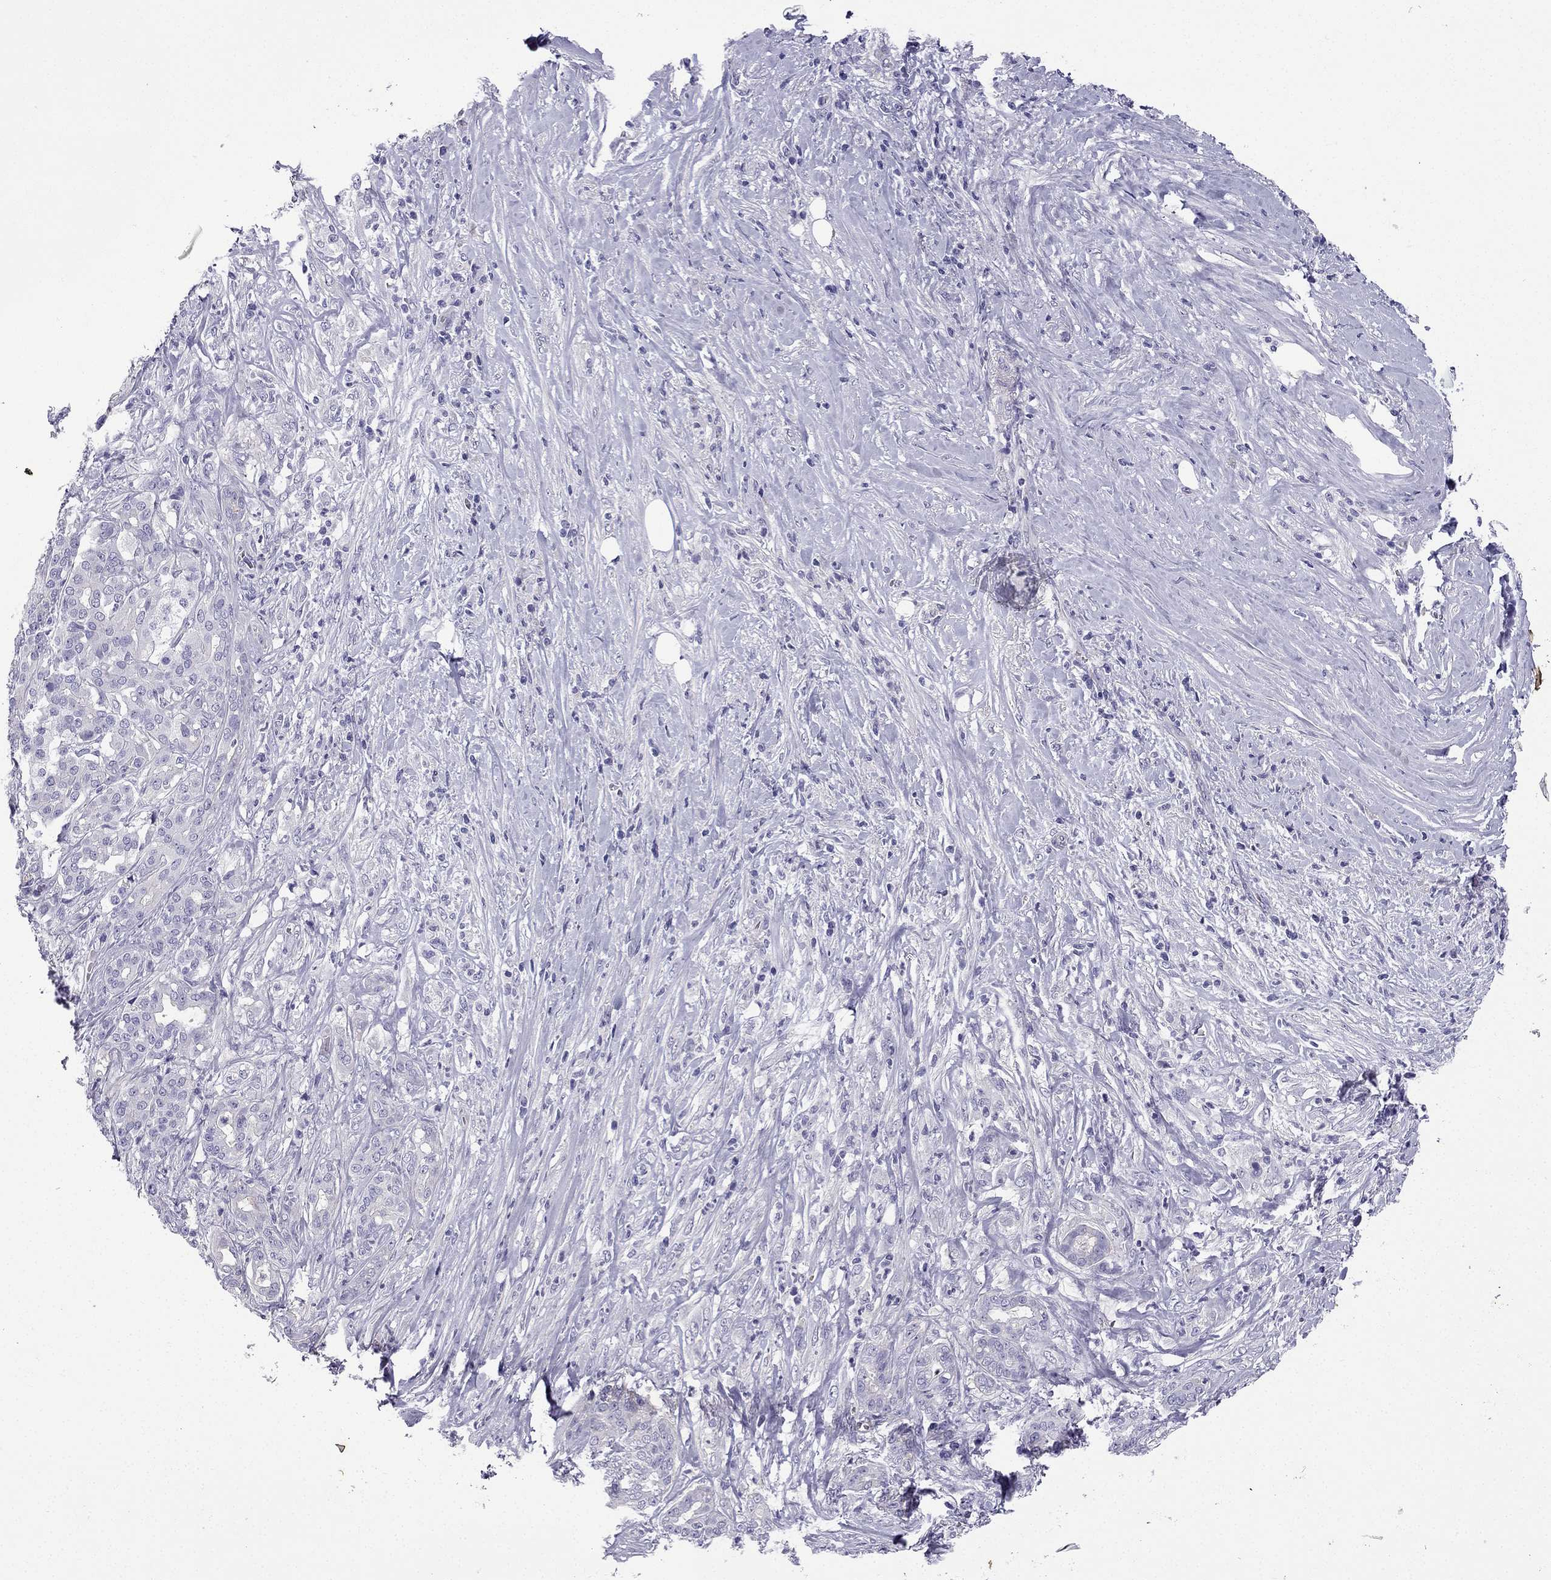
{"staining": {"intensity": "negative", "quantity": "none", "location": "none"}, "tissue": "pancreatic cancer", "cell_type": "Tumor cells", "image_type": "cancer", "snomed": [{"axis": "morphology", "description": "Adenocarcinoma, NOS"}, {"axis": "topography", "description": "Pancreas"}], "caption": "The histopathology image reveals no staining of tumor cells in adenocarcinoma (pancreatic). (DAB IHC visualized using brightfield microscopy, high magnification).", "gene": "GJA8", "patient": {"sex": "male", "age": 57}}